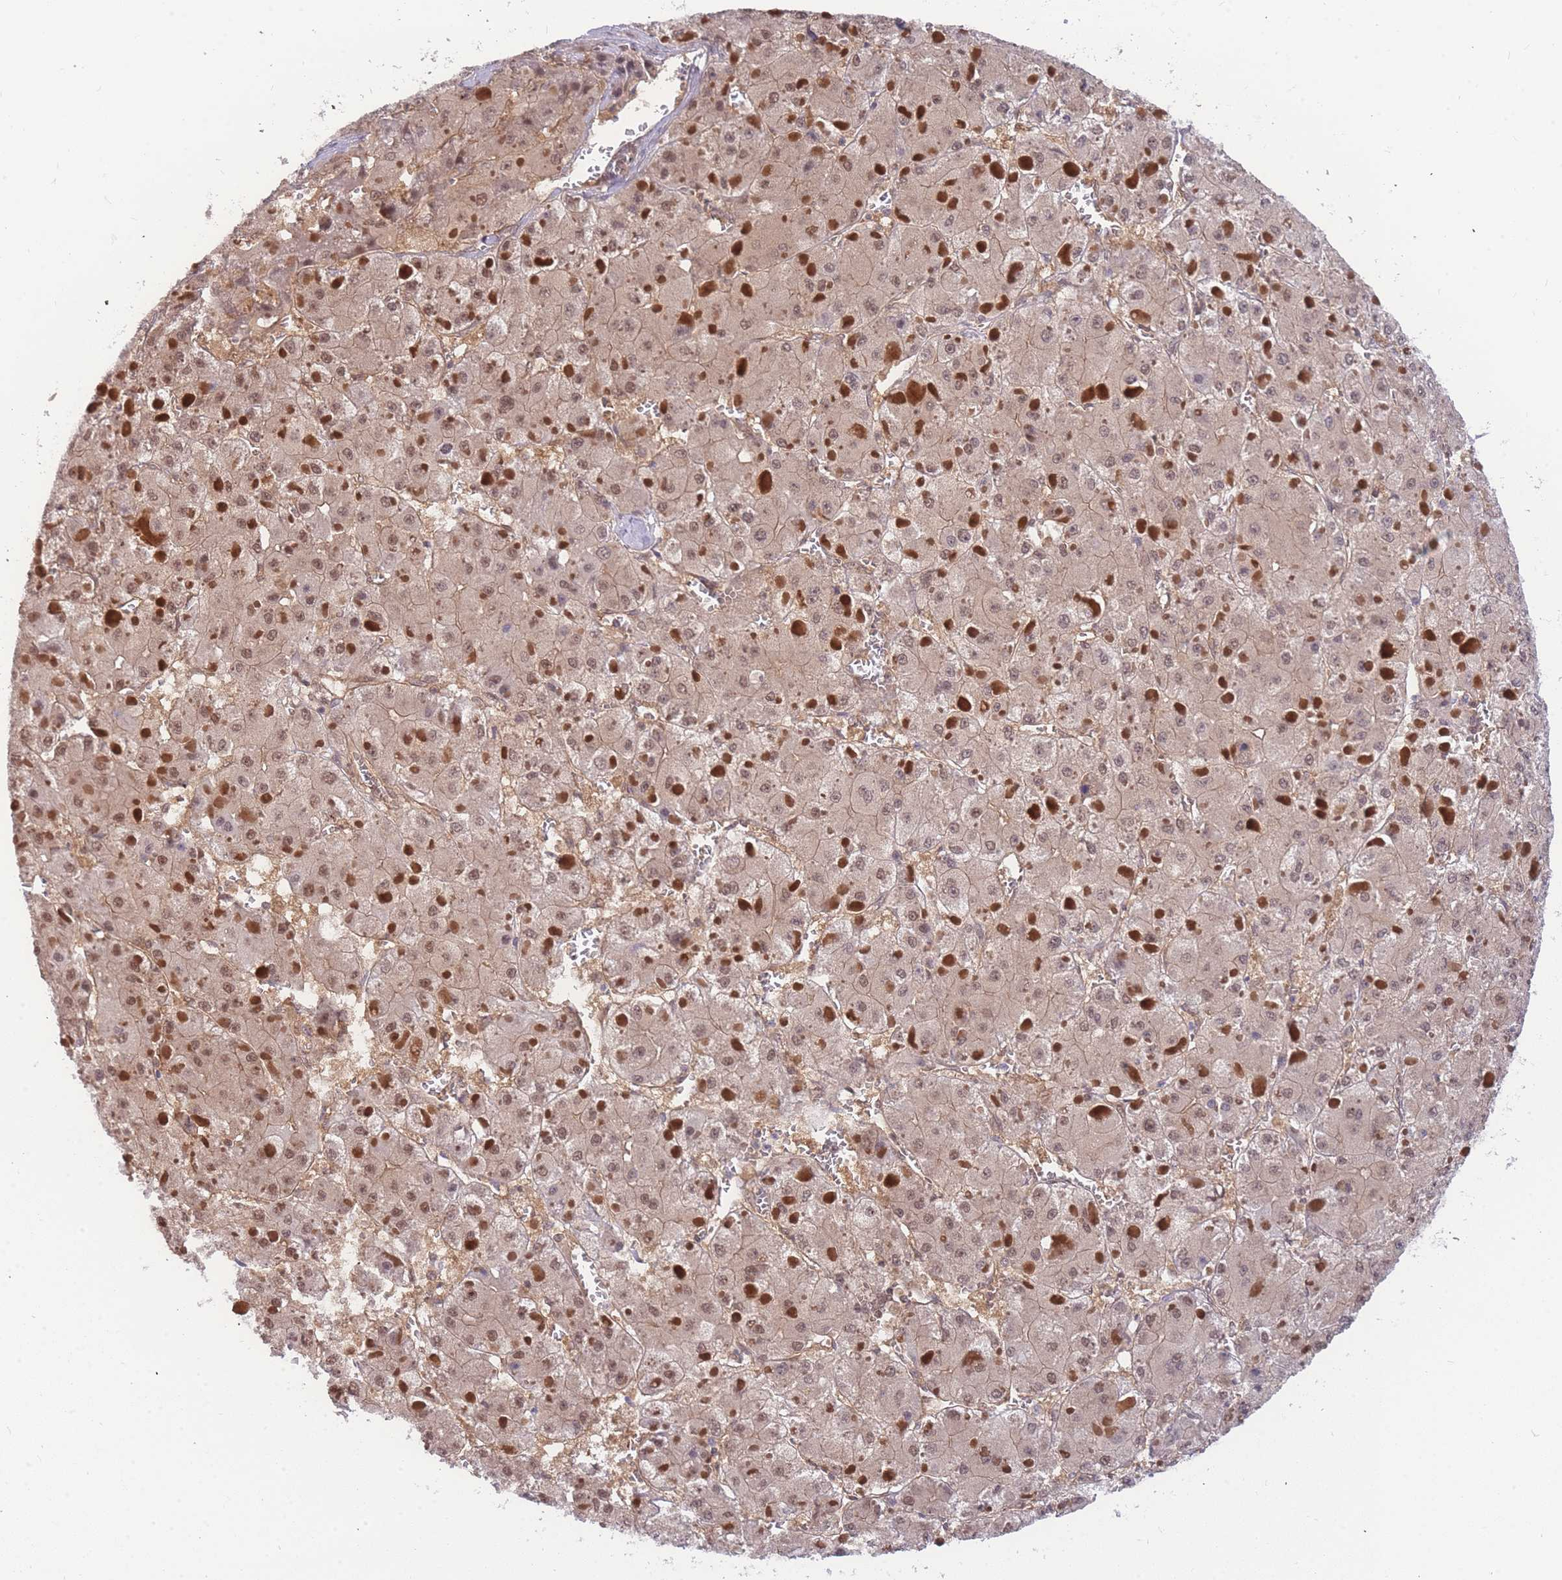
{"staining": {"intensity": "moderate", "quantity": ">75%", "location": "cytoplasmic/membranous,nuclear"}, "tissue": "liver cancer", "cell_type": "Tumor cells", "image_type": "cancer", "snomed": [{"axis": "morphology", "description": "Carcinoma, Hepatocellular, NOS"}, {"axis": "topography", "description": "Liver"}], "caption": "Human hepatocellular carcinoma (liver) stained with a brown dye shows moderate cytoplasmic/membranous and nuclear positive staining in approximately >75% of tumor cells.", "gene": "KIAA1191", "patient": {"sex": "female", "age": 73}}